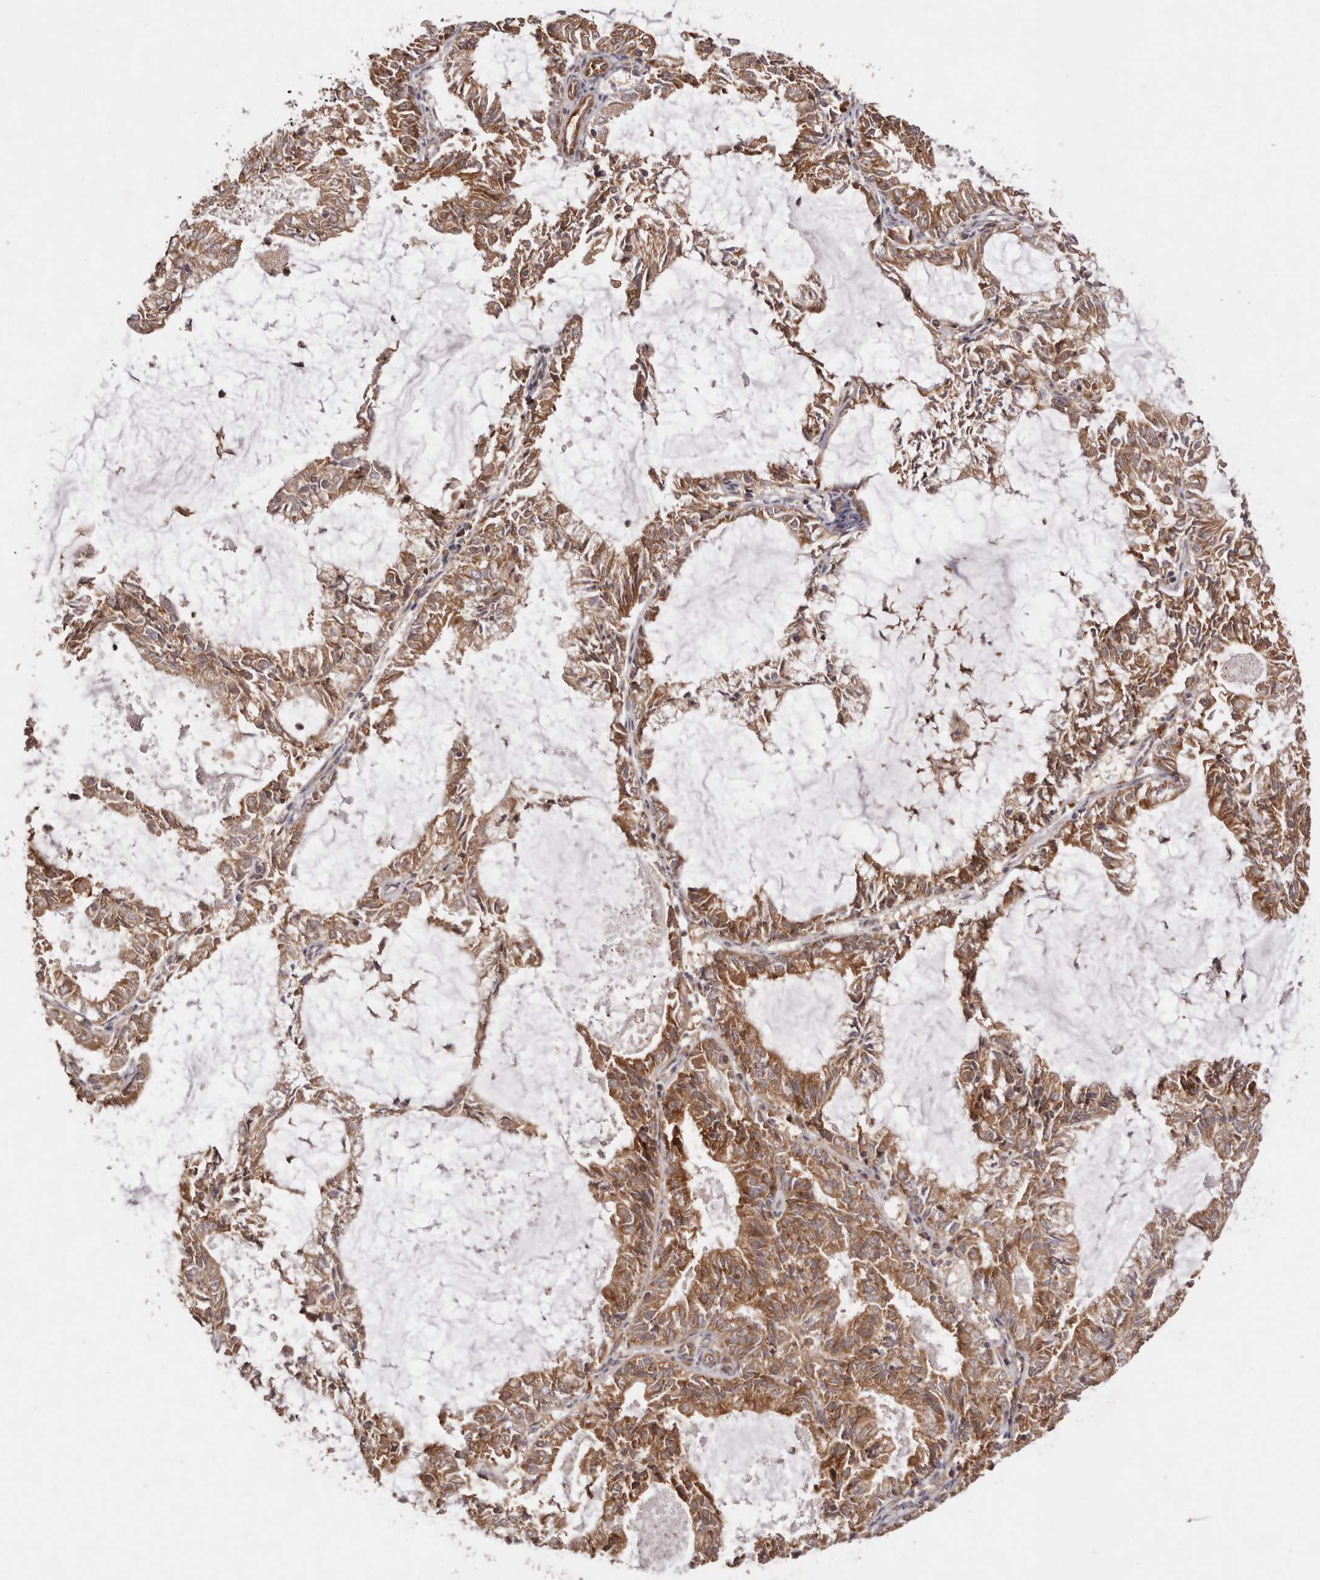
{"staining": {"intensity": "moderate", "quantity": ">75%", "location": "cytoplasmic/membranous"}, "tissue": "endometrial cancer", "cell_type": "Tumor cells", "image_type": "cancer", "snomed": [{"axis": "morphology", "description": "Adenocarcinoma, NOS"}, {"axis": "topography", "description": "Endometrium"}], "caption": "A photomicrograph showing moderate cytoplasmic/membranous expression in approximately >75% of tumor cells in adenocarcinoma (endometrial), as visualized by brown immunohistochemical staining.", "gene": "RPS6", "patient": {"sex": "female", "age": 57}}